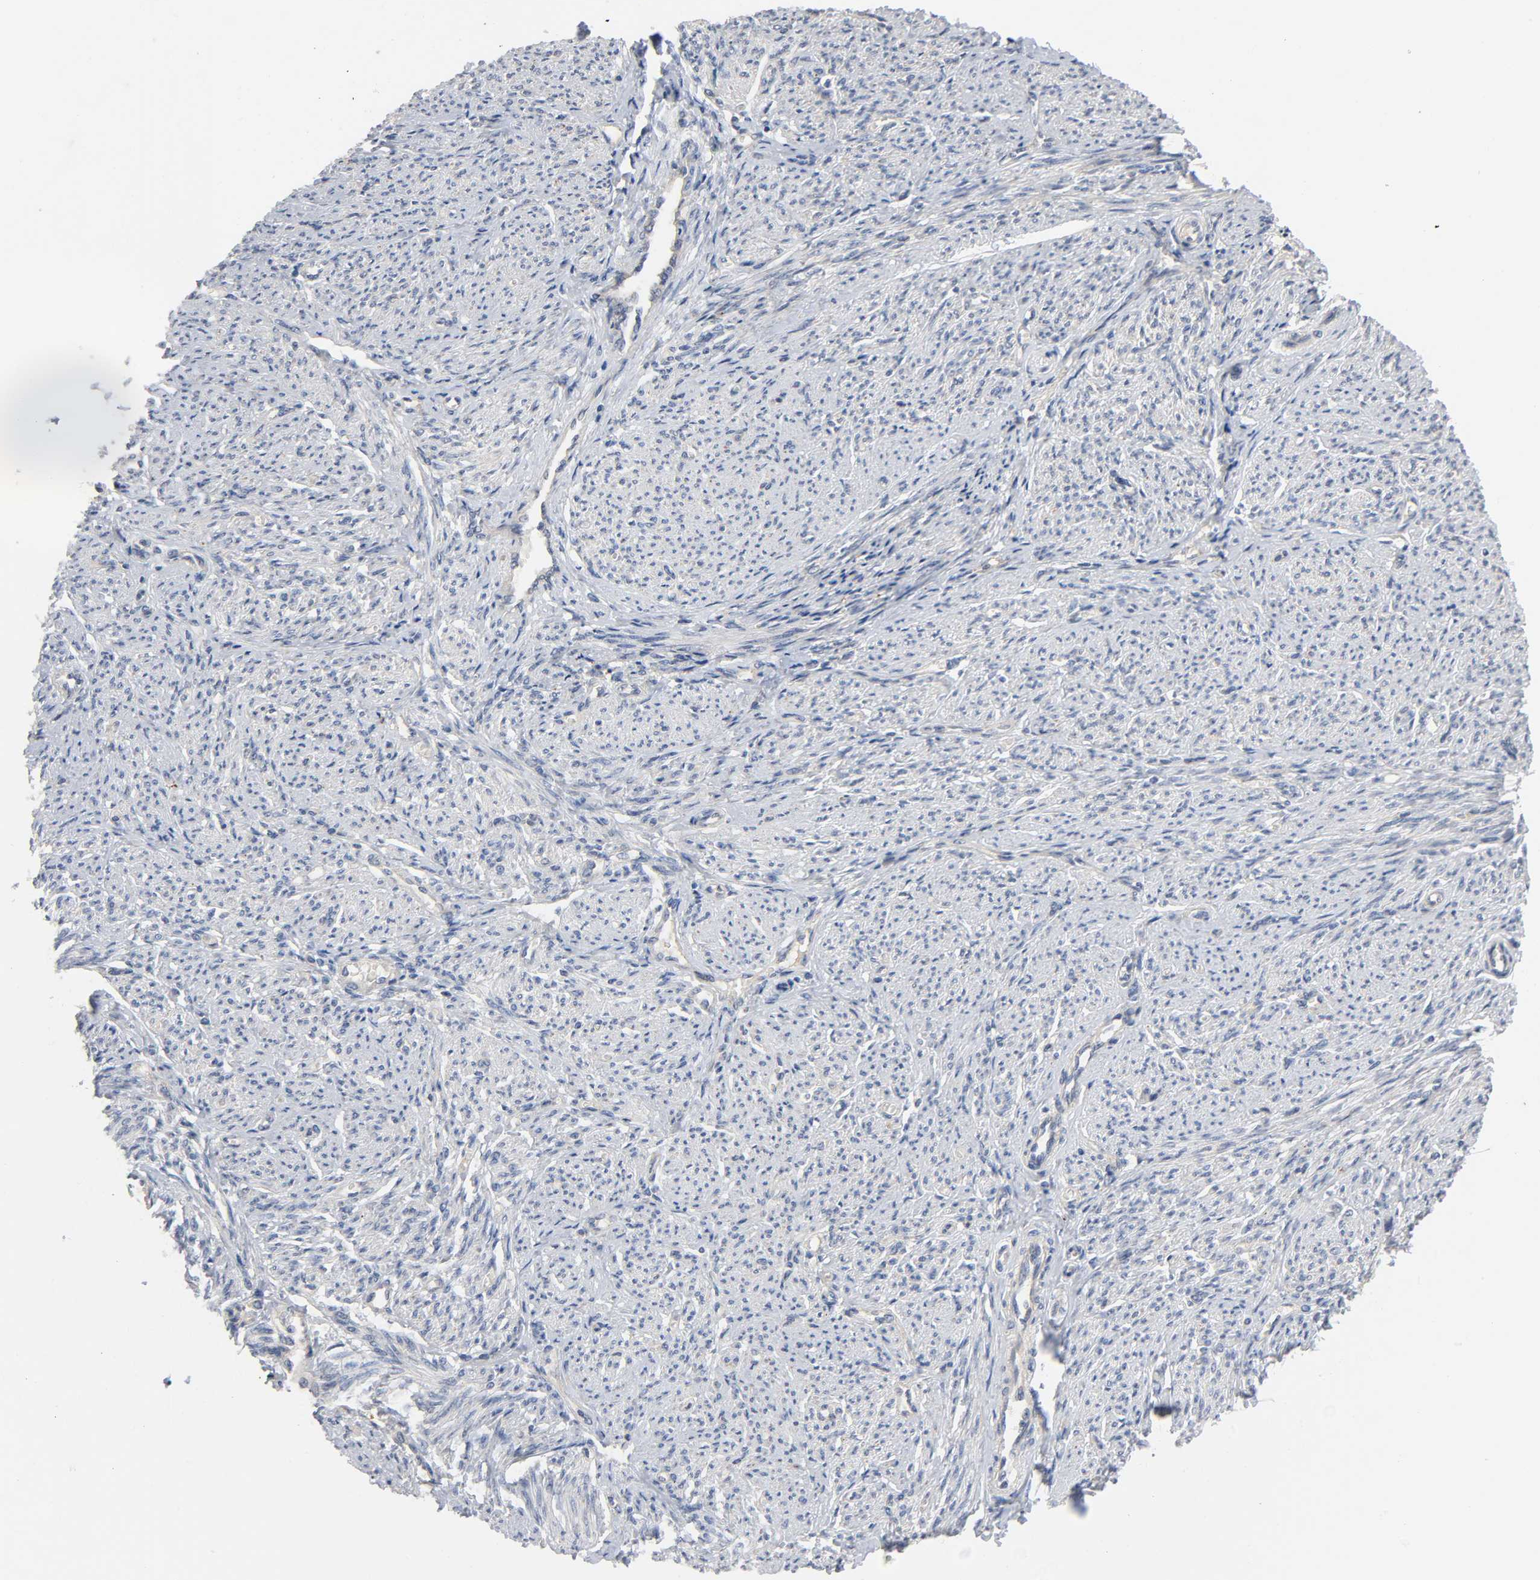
{"staining": {"intensity": "weak", "quantity": "<25%", "location": "cytoplasmic/membranous"}, "tissue": "smooth muscle", "cell_type": "Smooth muscle cells", "image_type": "normal", "snomed": [{"axis": "morphology", "description": "Normal tissue, NOS"}, {"axis": "topography", "description": "Smooth muscle"}], "caption": "An IHC micrograph of benign smooth muscle is shown. There is no staining in smooth muscle cells of smooth muscle.", "gene": "HDAC6", "patient": {"sex": "female", "age": 65}}